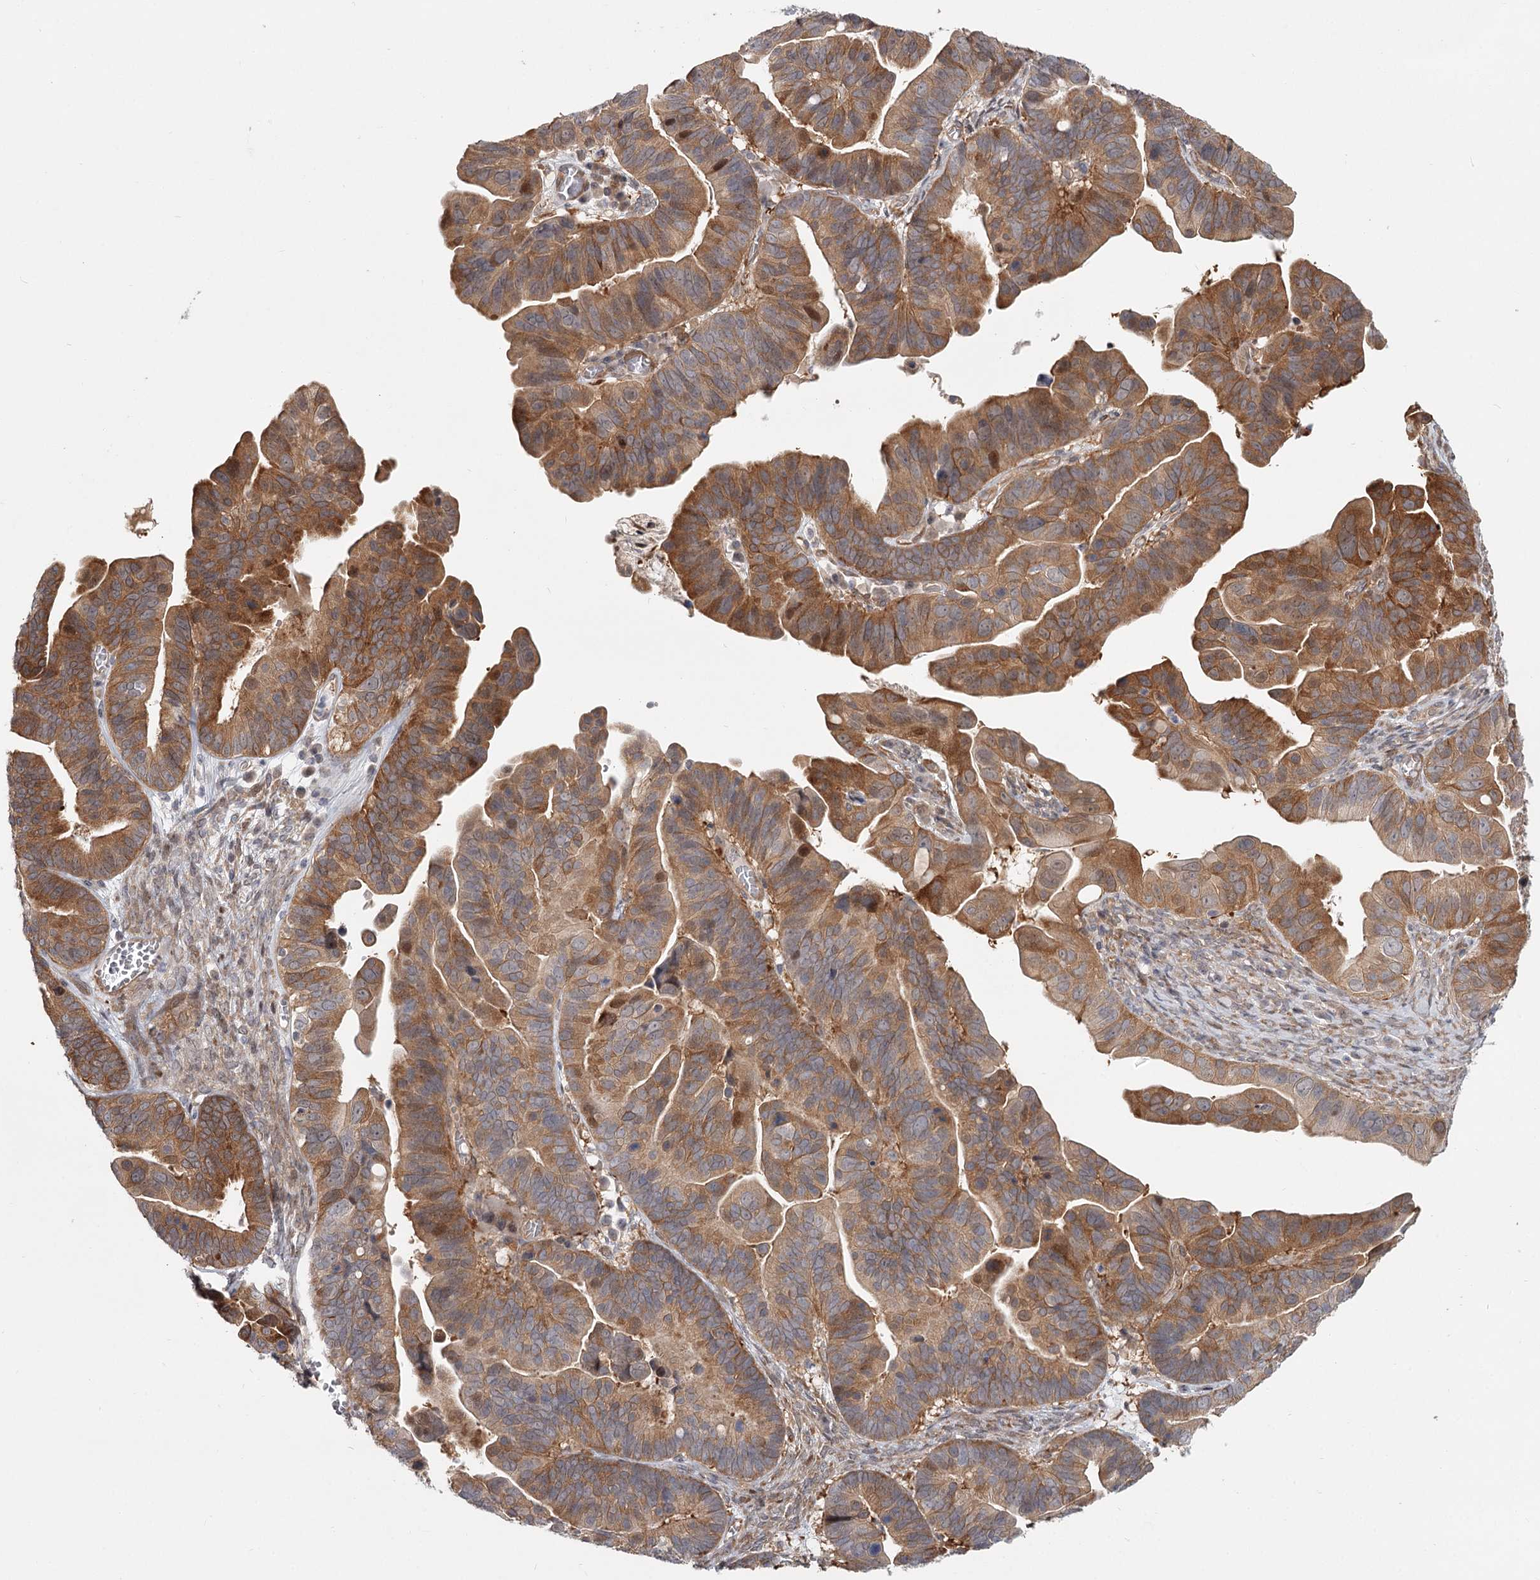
{"staining": {"intensity": "moderate", "quantity": ">75%", "location": "cytoplasmic/membranous"}, "tissue": "ovarian cancer", "cell_type": "Tumor cells", "image_type": "cancer", "snomed": [{"axis": "morphology", "description": "Cystadenocarcinoma, serous, NOS"}, {"axis": "topography", "description": "Ovary"}], "caption": "Immunohistochemistry of human serous cystadenocarcinoma (ovarian) shows medium levels of moderate cytoplasmic/membranous expression in approximately >75% of tumor cells.", "gene": "CCNG2", "patient": {"sex": "female", "age": 56}}